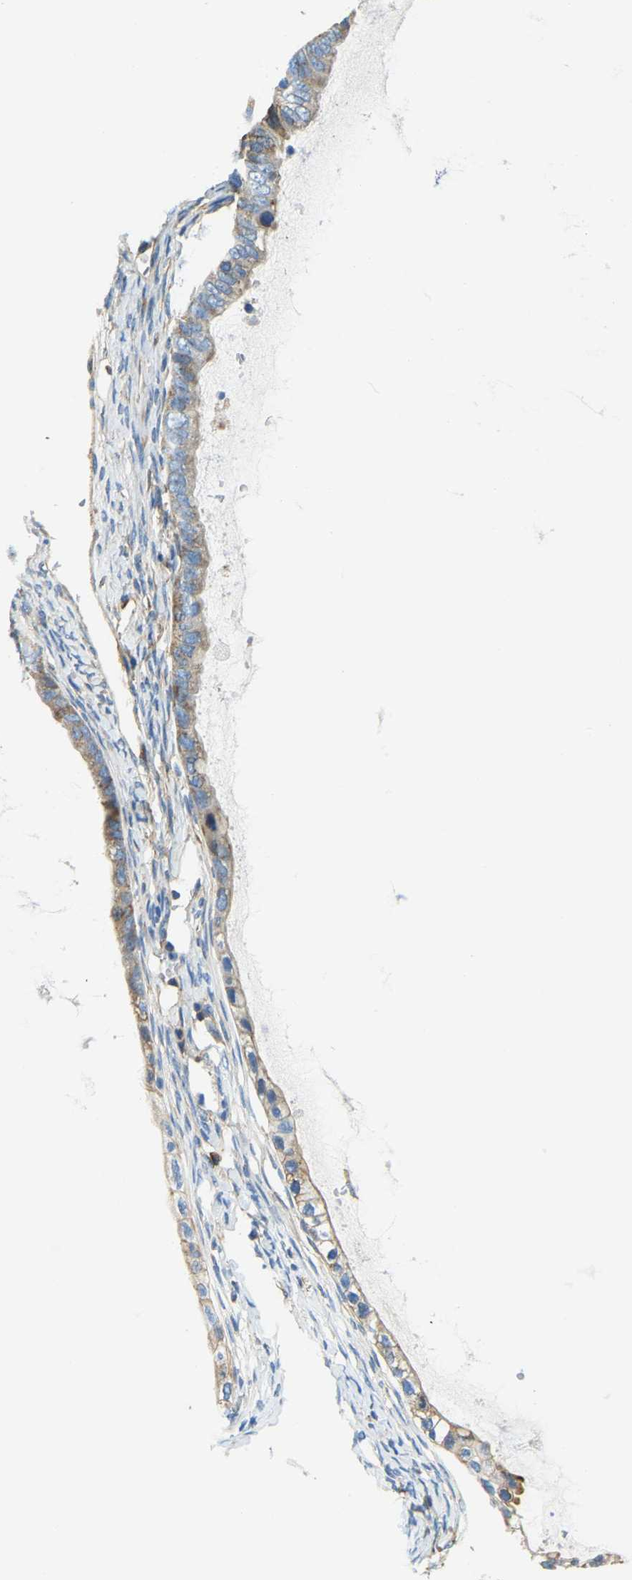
{"staining": {"intensity": "moderate", "quantity": ">75%", "location": "cytoplasmic/membranous"}, "tissue": "ovarian cancer", "cell_type": "Tumor cells", "image_type": "cancer", "snomed": [{"axis": "morphology", "description": "Cystadenocarcinoma, mucinous, NOS"}, {"axis": "topography", "description": "Ovary"}], "caption": "Moderate cytoplasmic/membranous protein expression is present in about >75% of tumor cells in mucinous cystadenocarcinoma (ovarian).", "gene": "AHNAK", "patient": {"sex": "female", "age": 80}}